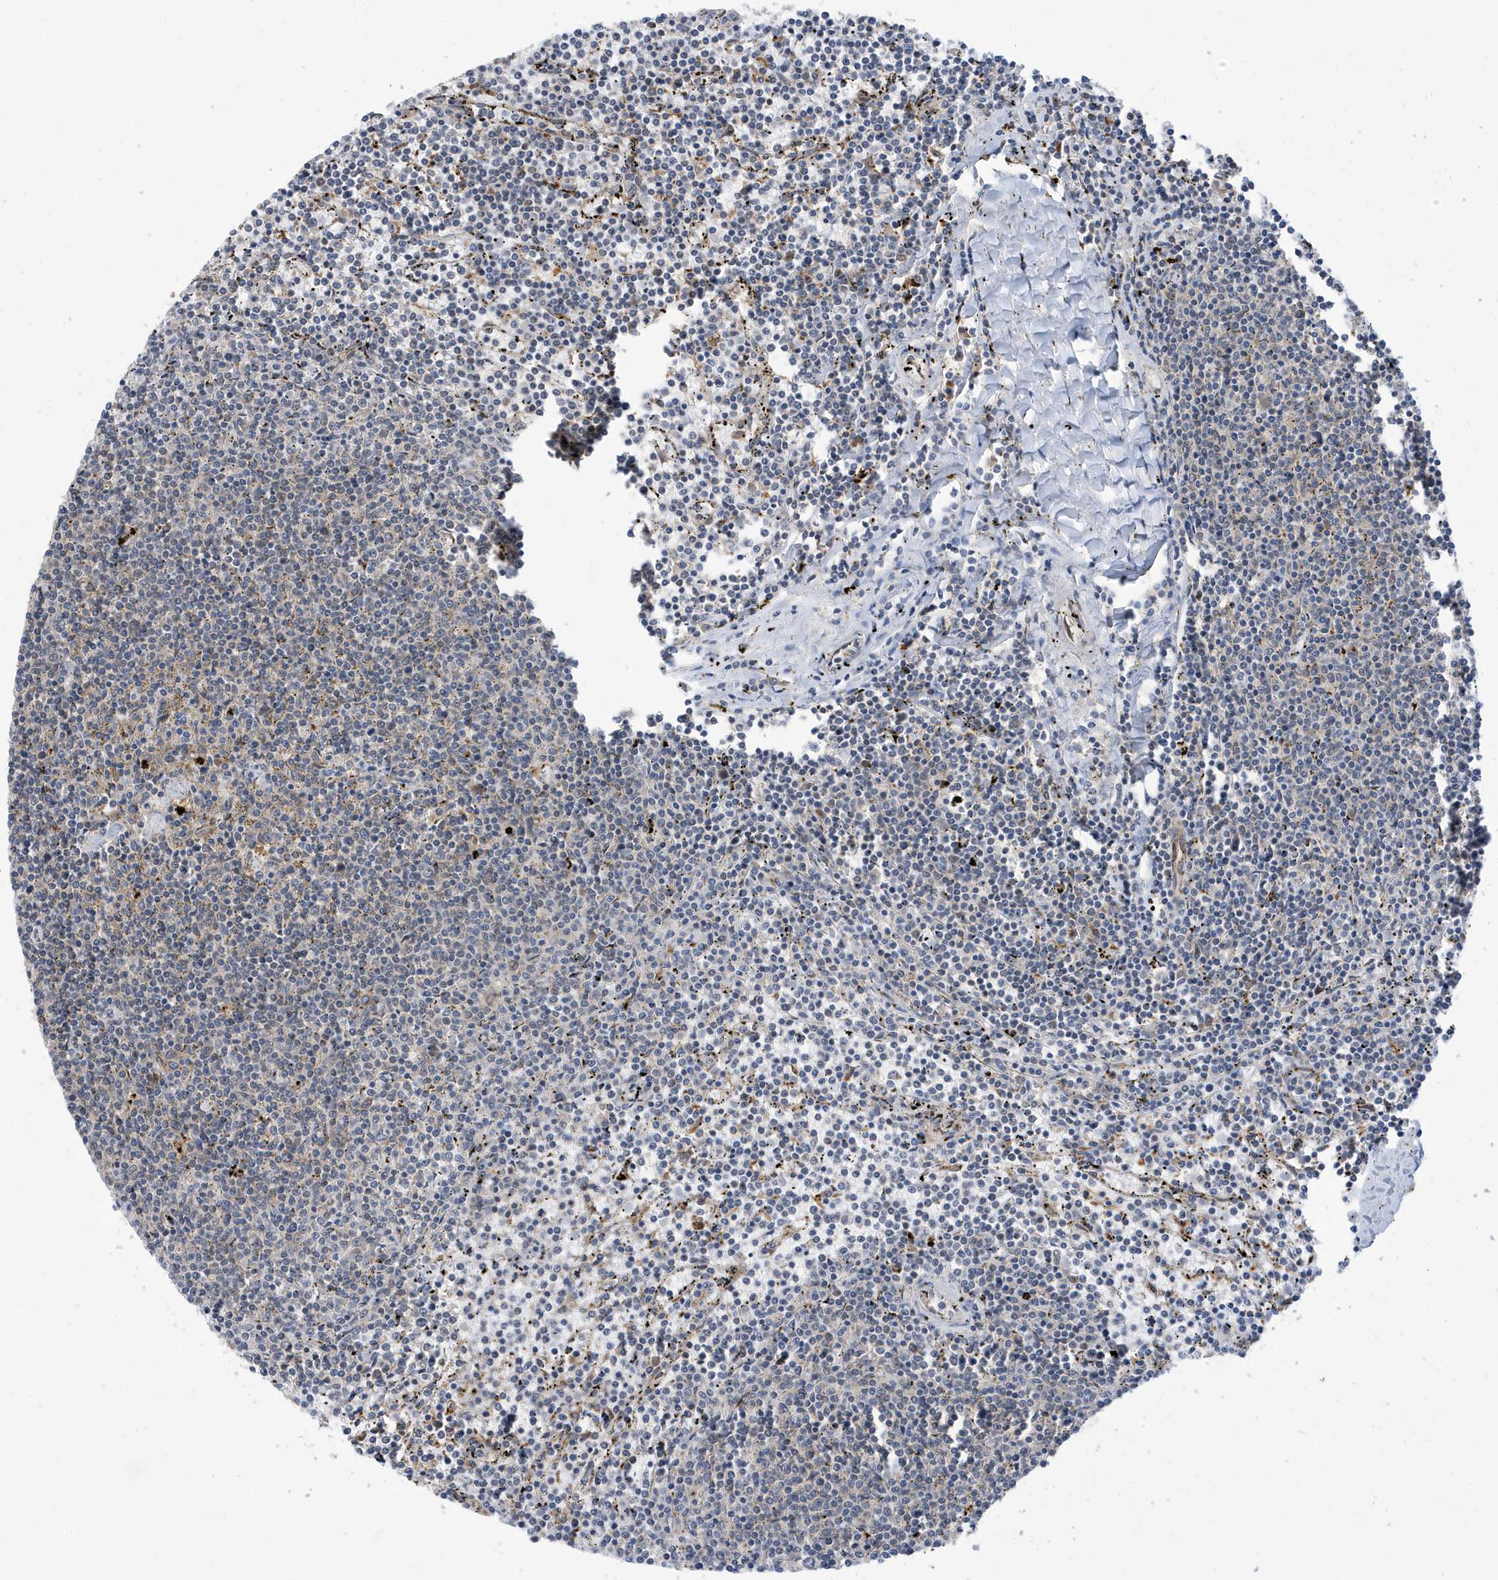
{"staining": {"intensity": "negative", "quantity": "none", "location": "none"}, "tissue": "lymphoma", "cell_type": "Tumor cells", "image_type": "cancer", "snomed": [{"axis": "morphology", "description": "Malignant lymphoma, non-Hodgkin's type, Low grade"}, {"axis": "topography", "description": "Spleen"}], "caption": "There is no significant expression in tumor cells of lymphoma.", "gene": "ZNF507", "patient": {"sex": "female", "age": 50}}